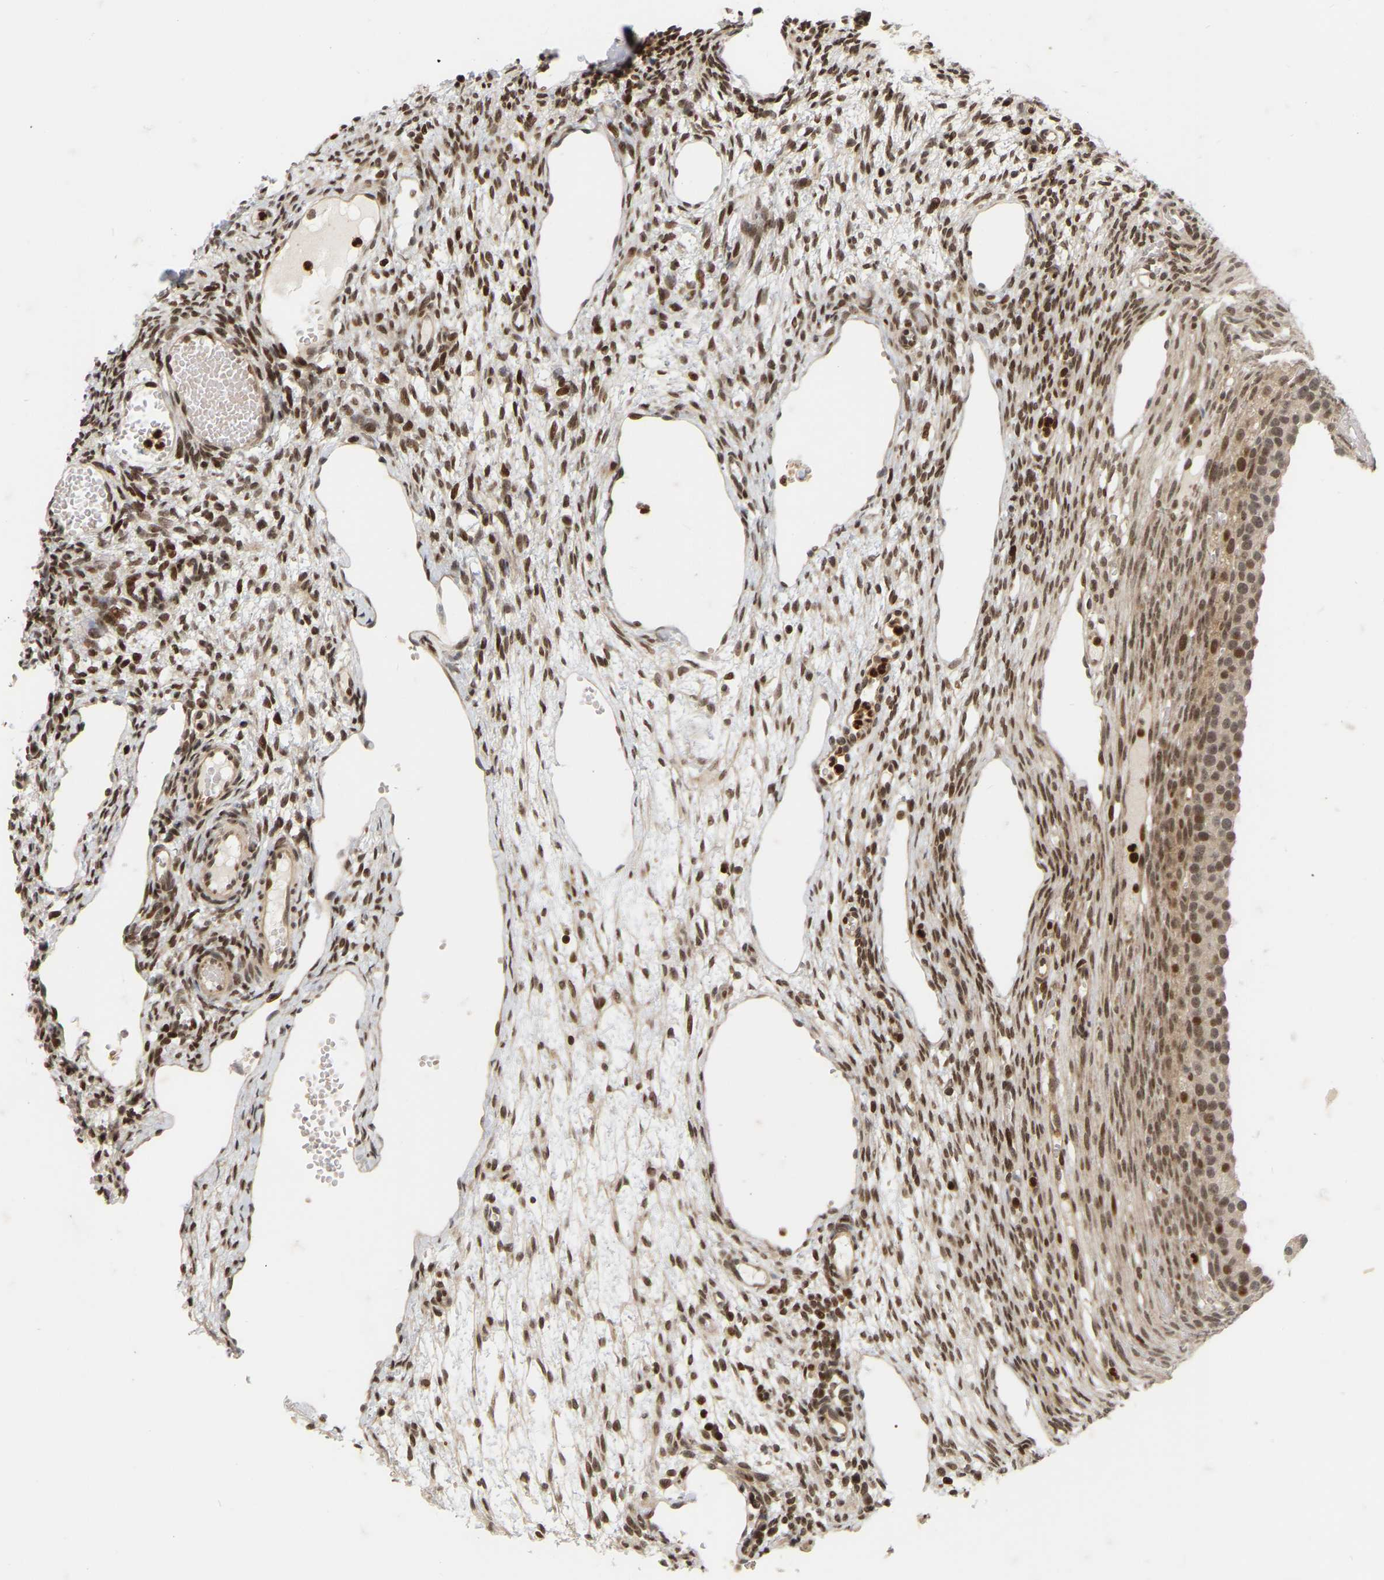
{"staining": {"intensity": "weak", "quantity": ">75%", "location": "nuclear"}, "tissue": "ovary", "cell_type": "Follicle cells", "image_type": "normal", "snomed": [{"axis": "morphology", "description": "Normal tissue, NOS"}, {"axis": "topography", "description": "Ovary"}], "caption": "Immunohistochemical staining of normal ovary reveals >75% levels of weak nuclear protein expression in about >75% of follicle cells.", "gene": "NFE2L2", "patient": {"sex": "female", "age": 33}}